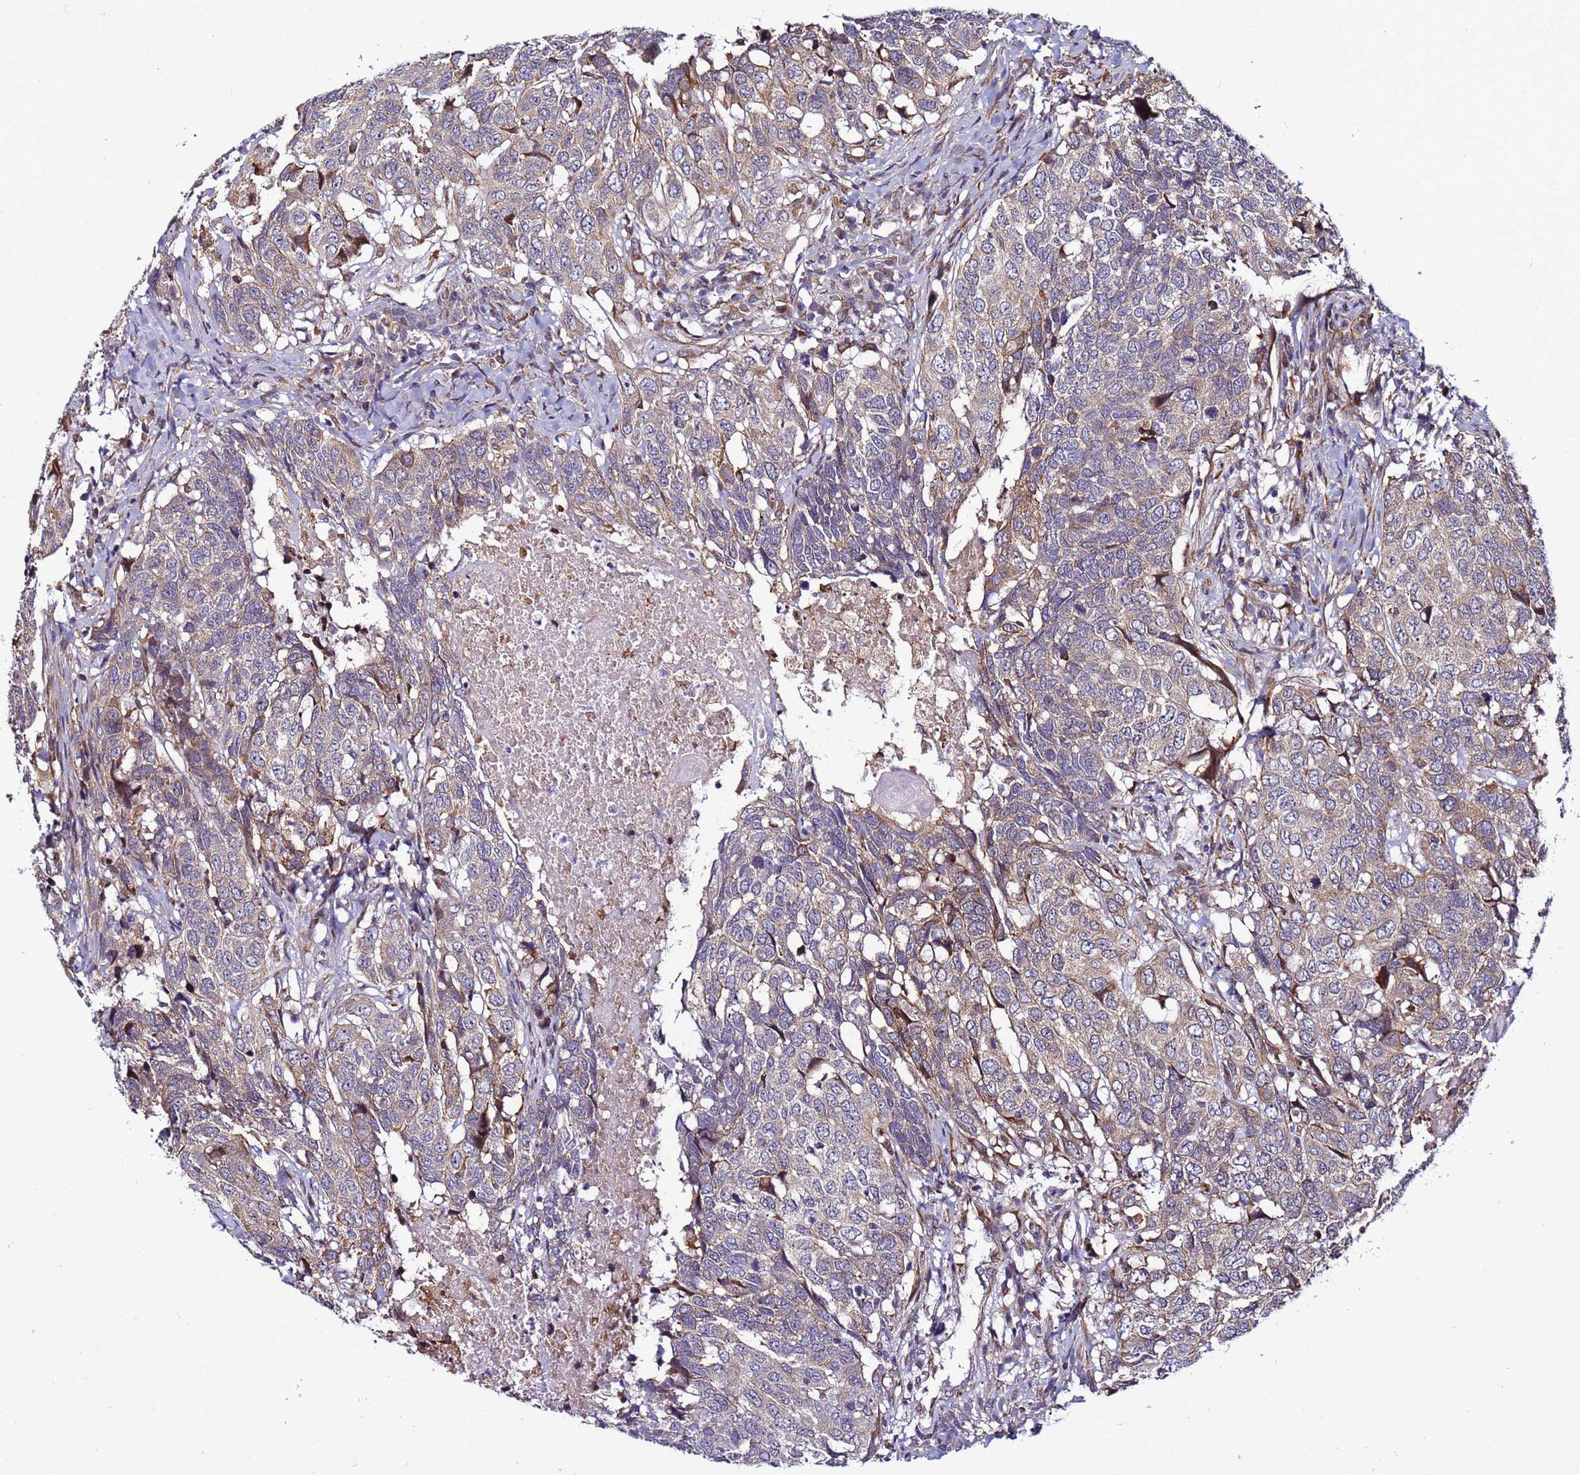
{"staining": {"intensity": "weak", "quantity": "<25%", "location": "cytoplasmic/membranous"}, "tissue": "head and neck cancer", "cell_type": "Tumor cells", "image_type": "cancer", "snomed": [{"axis": "morphology", "description": "Squamous cell carcinoma, NOS"}, {"axis": "topography", "description": "Head-Neck"}], "caption": "IHC of human head and neck squamous cell carcinoma demonstrates no staining in tumor cells. The staining was performed using DAB to visualize the protein expression in brown, while the nuclei were stained in blue with hematoxylin (Magnification: 20x).", "gene": "MCRIP1", "patient": {"sex": "male", "age": 66}}